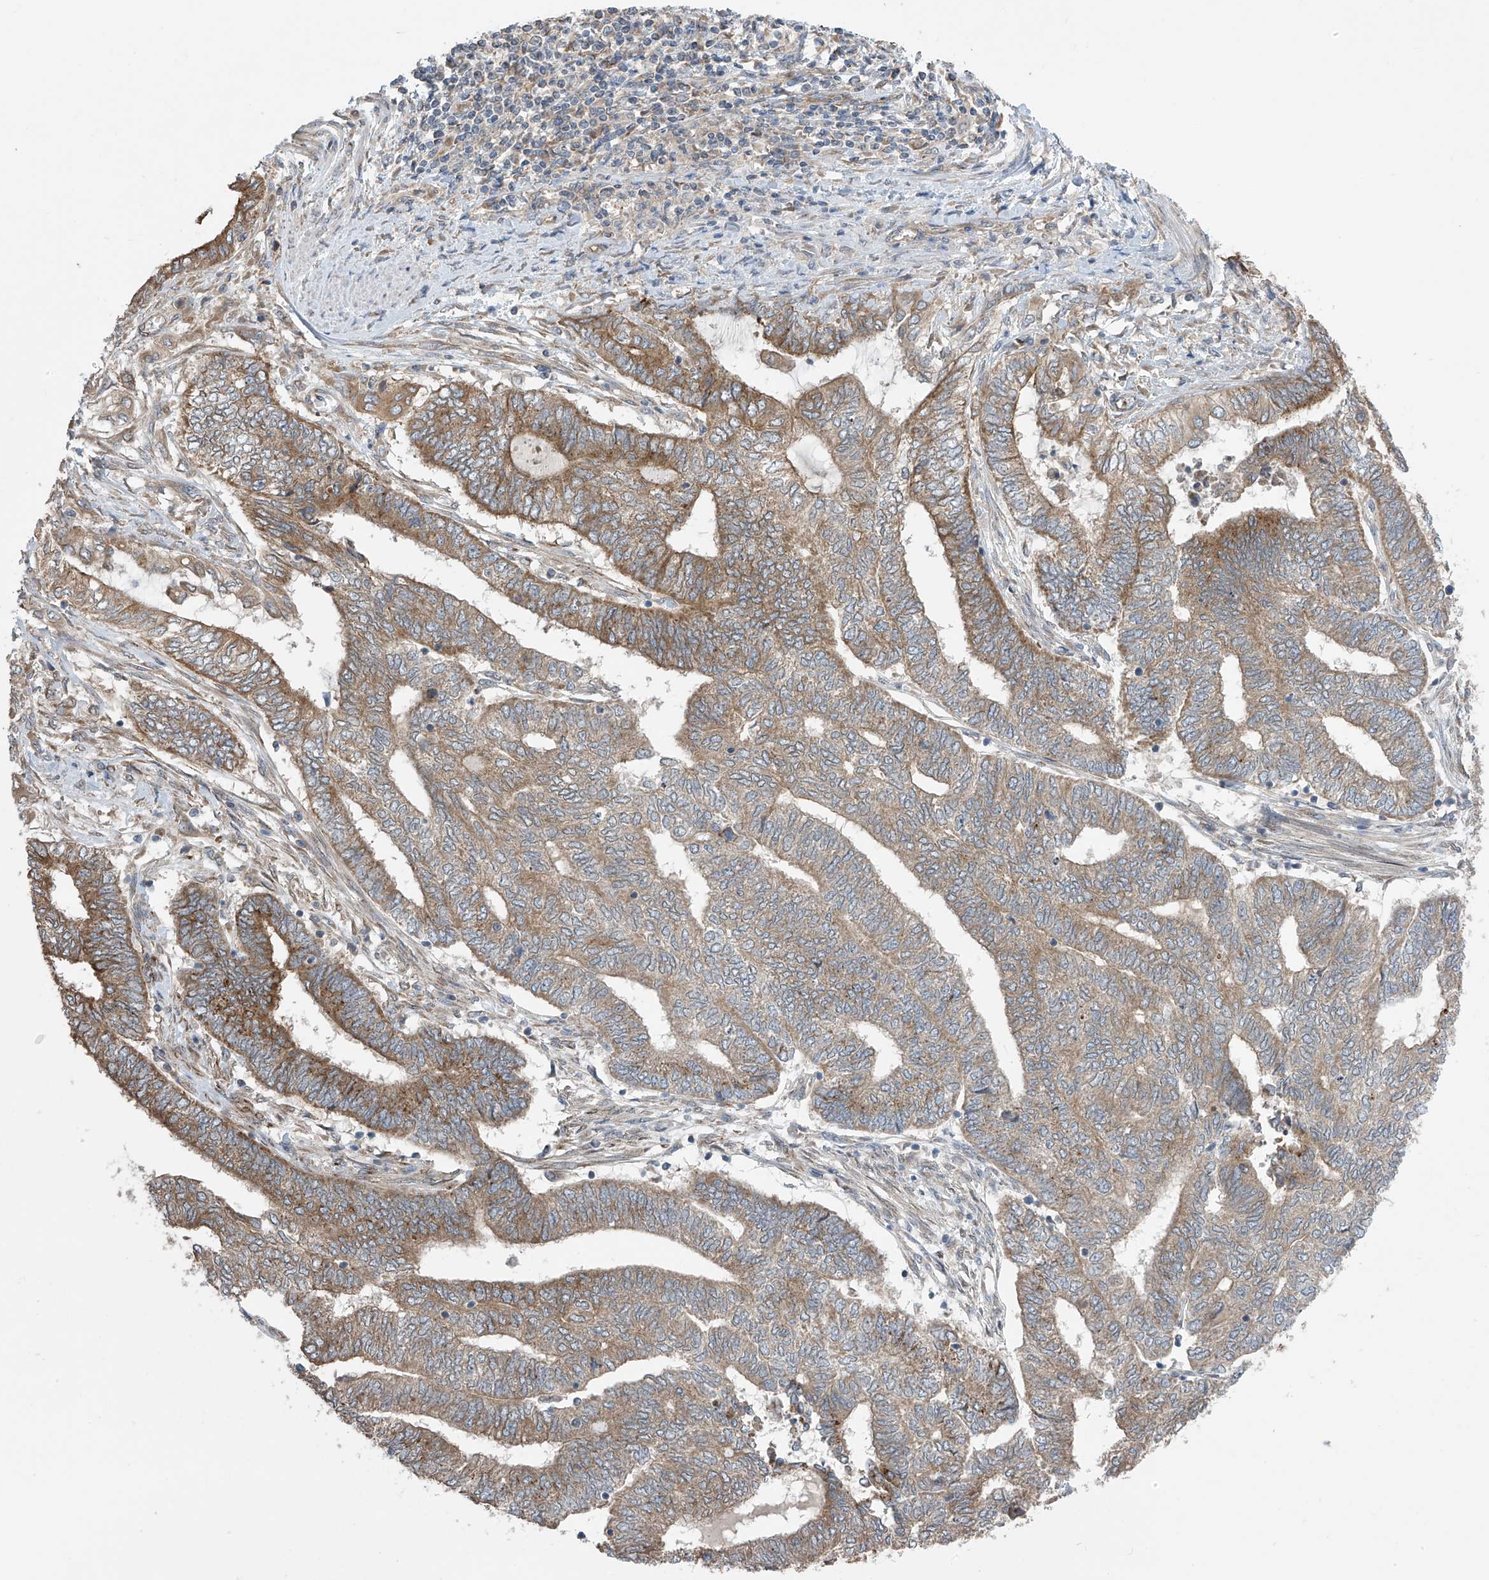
{"staining": {"intensity": "moderate", "quantity": ">75%", "location": "cytoplasmic/membranous"}, "tissue": "endometrial cancer", "cell_type": "Tumor cells", "image_type": "cancer", "snomed": [{"axis": "morphology", "description": "Adenocarcinoma, NOS"}, {"axis": "topography", "description": "Uterus"}, {"axis": "topography", "description": "Endometrium"}], "caption": "IHC (DAB) staining of endometrial adenocarcinoma shows moderate cytoplasmic/membranous protein positivity in approximately >75% of tumor cells. (Brightfield microscopy of DAB IHC at high magnification).", "gene": "PNPT1", "patient": {"sex": "female", "age": 70}}